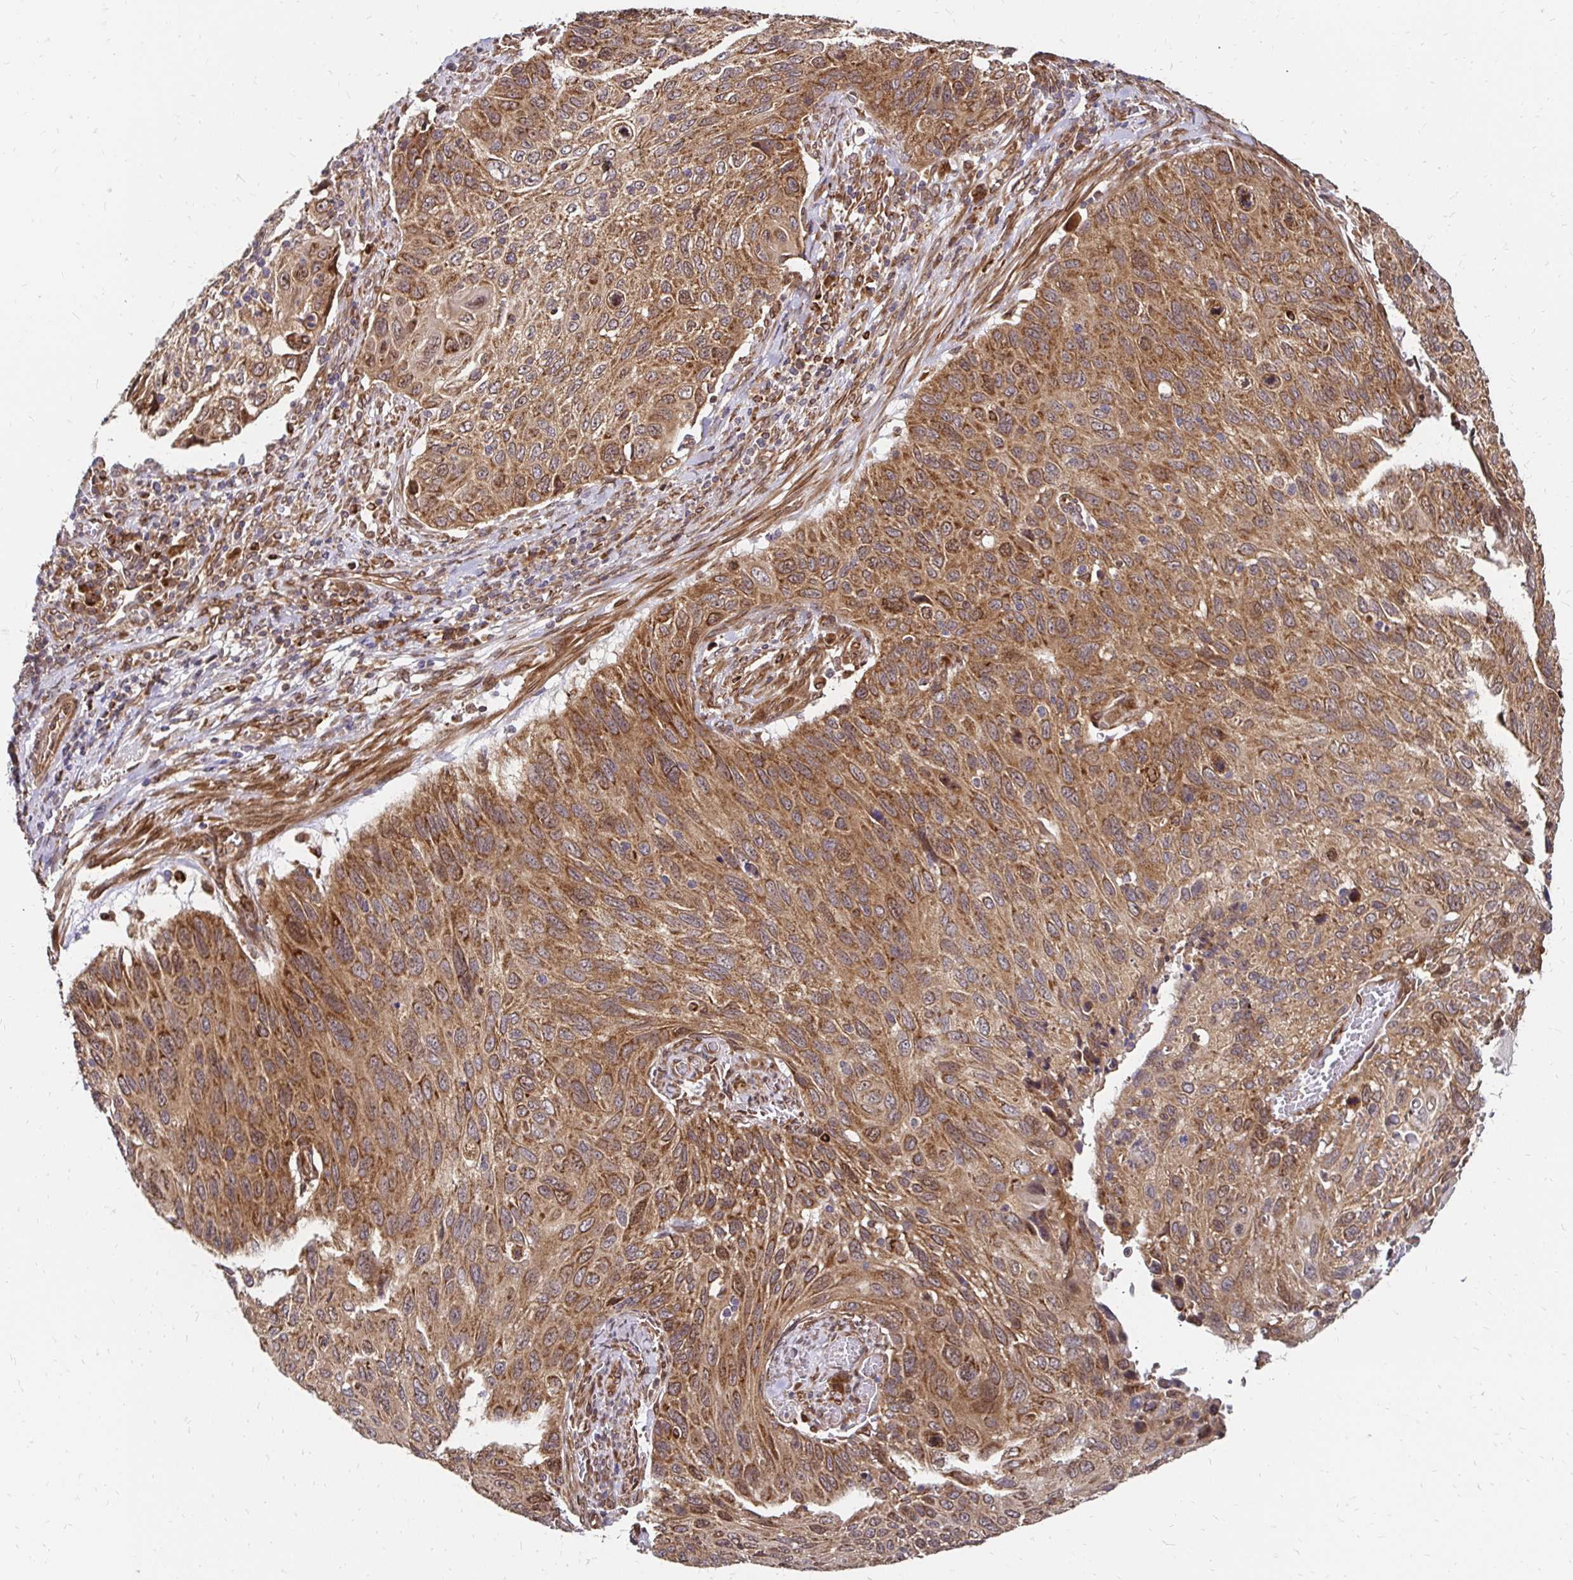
{"staining": {"intensity": "moderate", "quantity": ">75%", "location": "cytoplasmic/membranous"}, "tissue": "cervical cancer", "cell_type": "Tumor cells", "image_type": "cancer", "snomed": [{"axis": "morphology", "description": "Squamous cell carcinoma, NOS"}, {"axis": "topography", "description": "Cervix"}], "caption": "Squamous cell carcinoma (cervical) stained for a protein (brown) exhibits moderate cytoplasmic/membranous positive staining in approximately >75% of tumor cells.", "gene": "ZW10", "patient": {"sex": "female", "age": 70}}